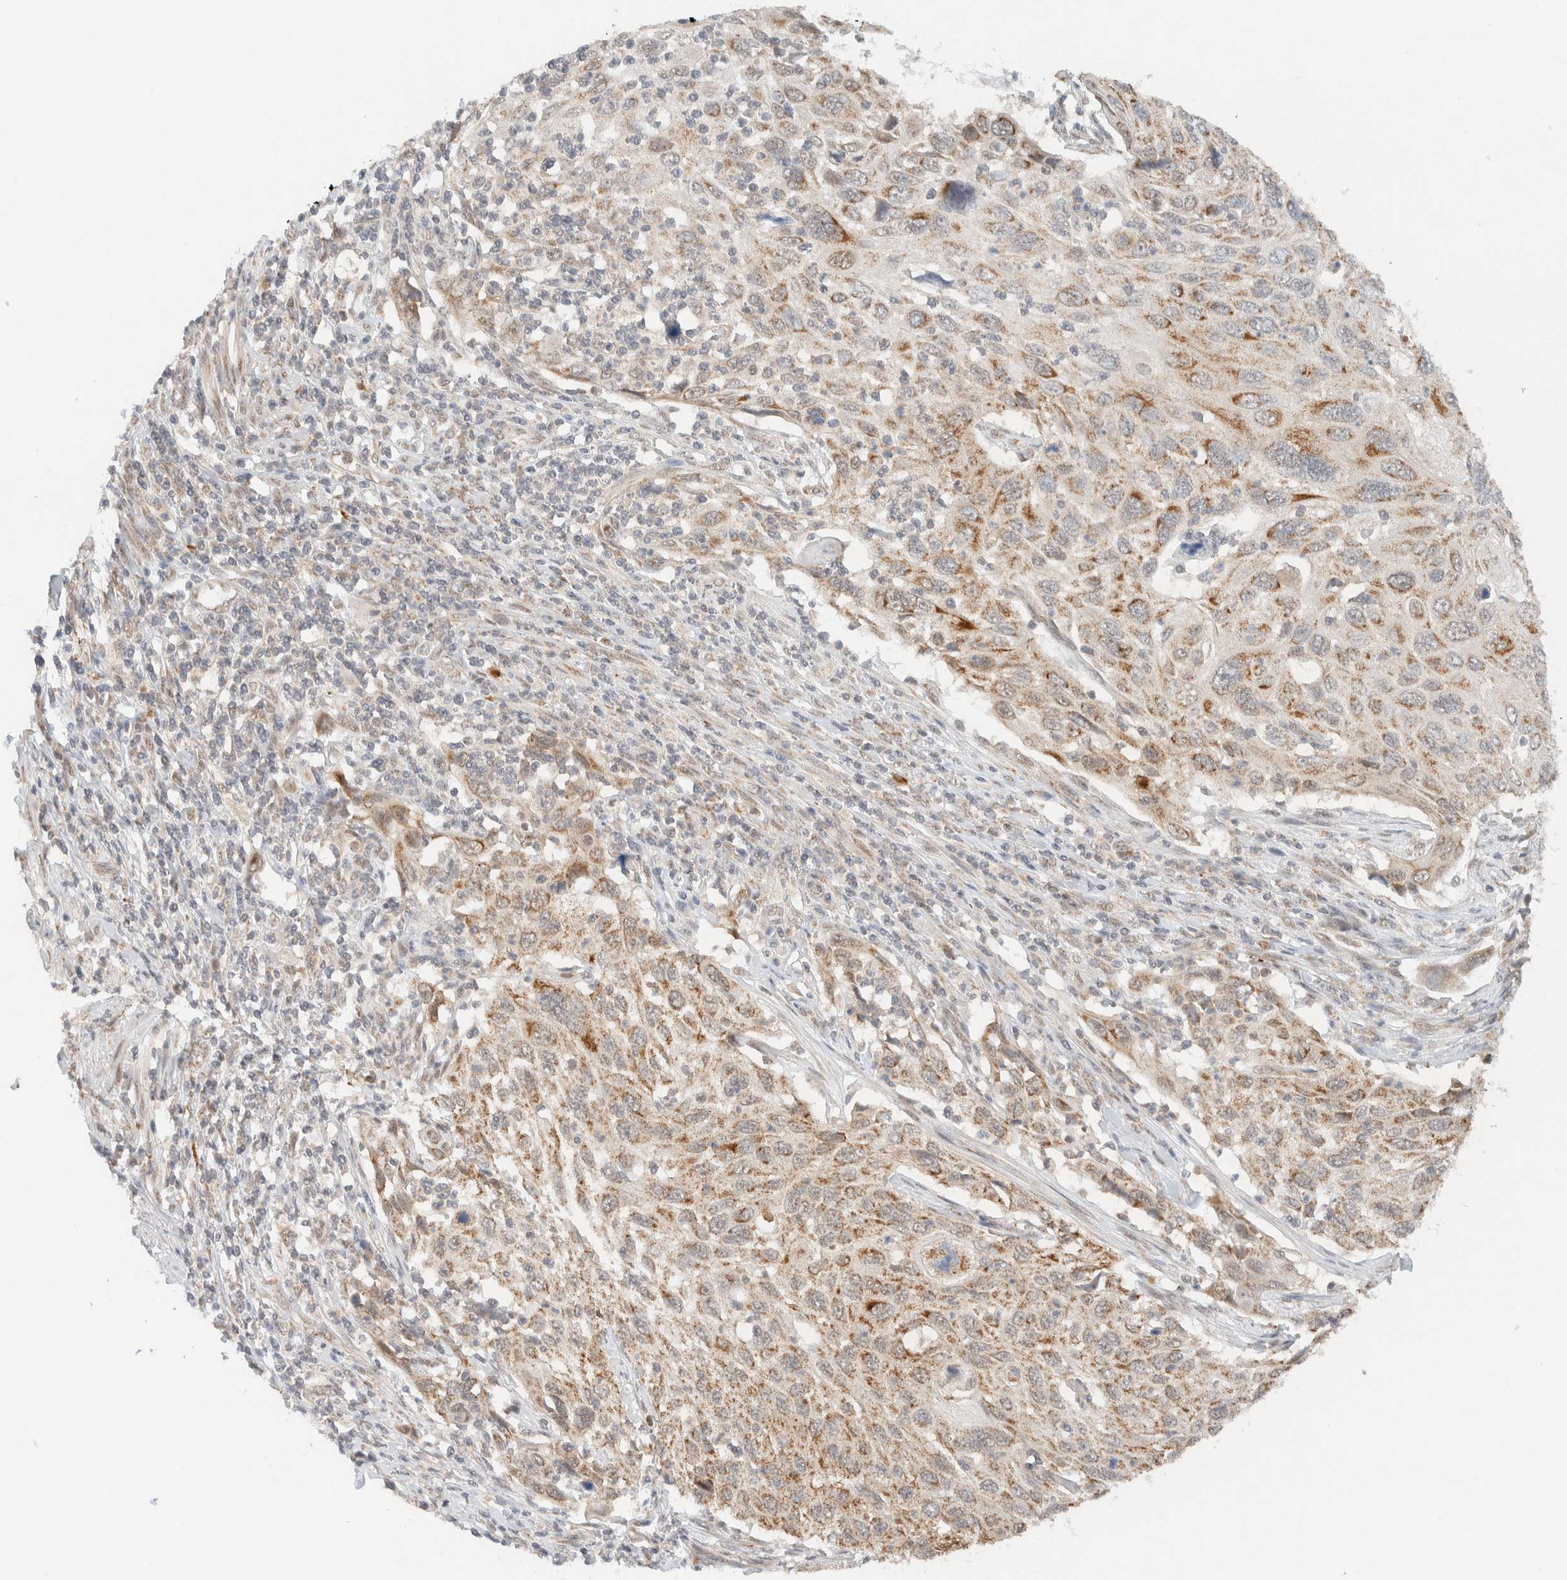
{"staining": {"intensity": "moderate", "quantity": ">75%", "location": "cytoplasmic/membranous"}, "tissue": "cervical cancer", "cell_type": "Tumor cells", "image_type": "cancer", "snomed": [{"axis": "morphology", "description": "Squamous cell carcinoma, NOS"}, {"axis": "topography", "description": "Cervix"}], "caption": "Cervical squamous cell carcinoma stained with a brown dye displays moderate cytoplasmic/membranous positive expression in about >75% of tumor cells.", "gene": "MRPL41", "patient": {"sex": "female", "age": 70}}